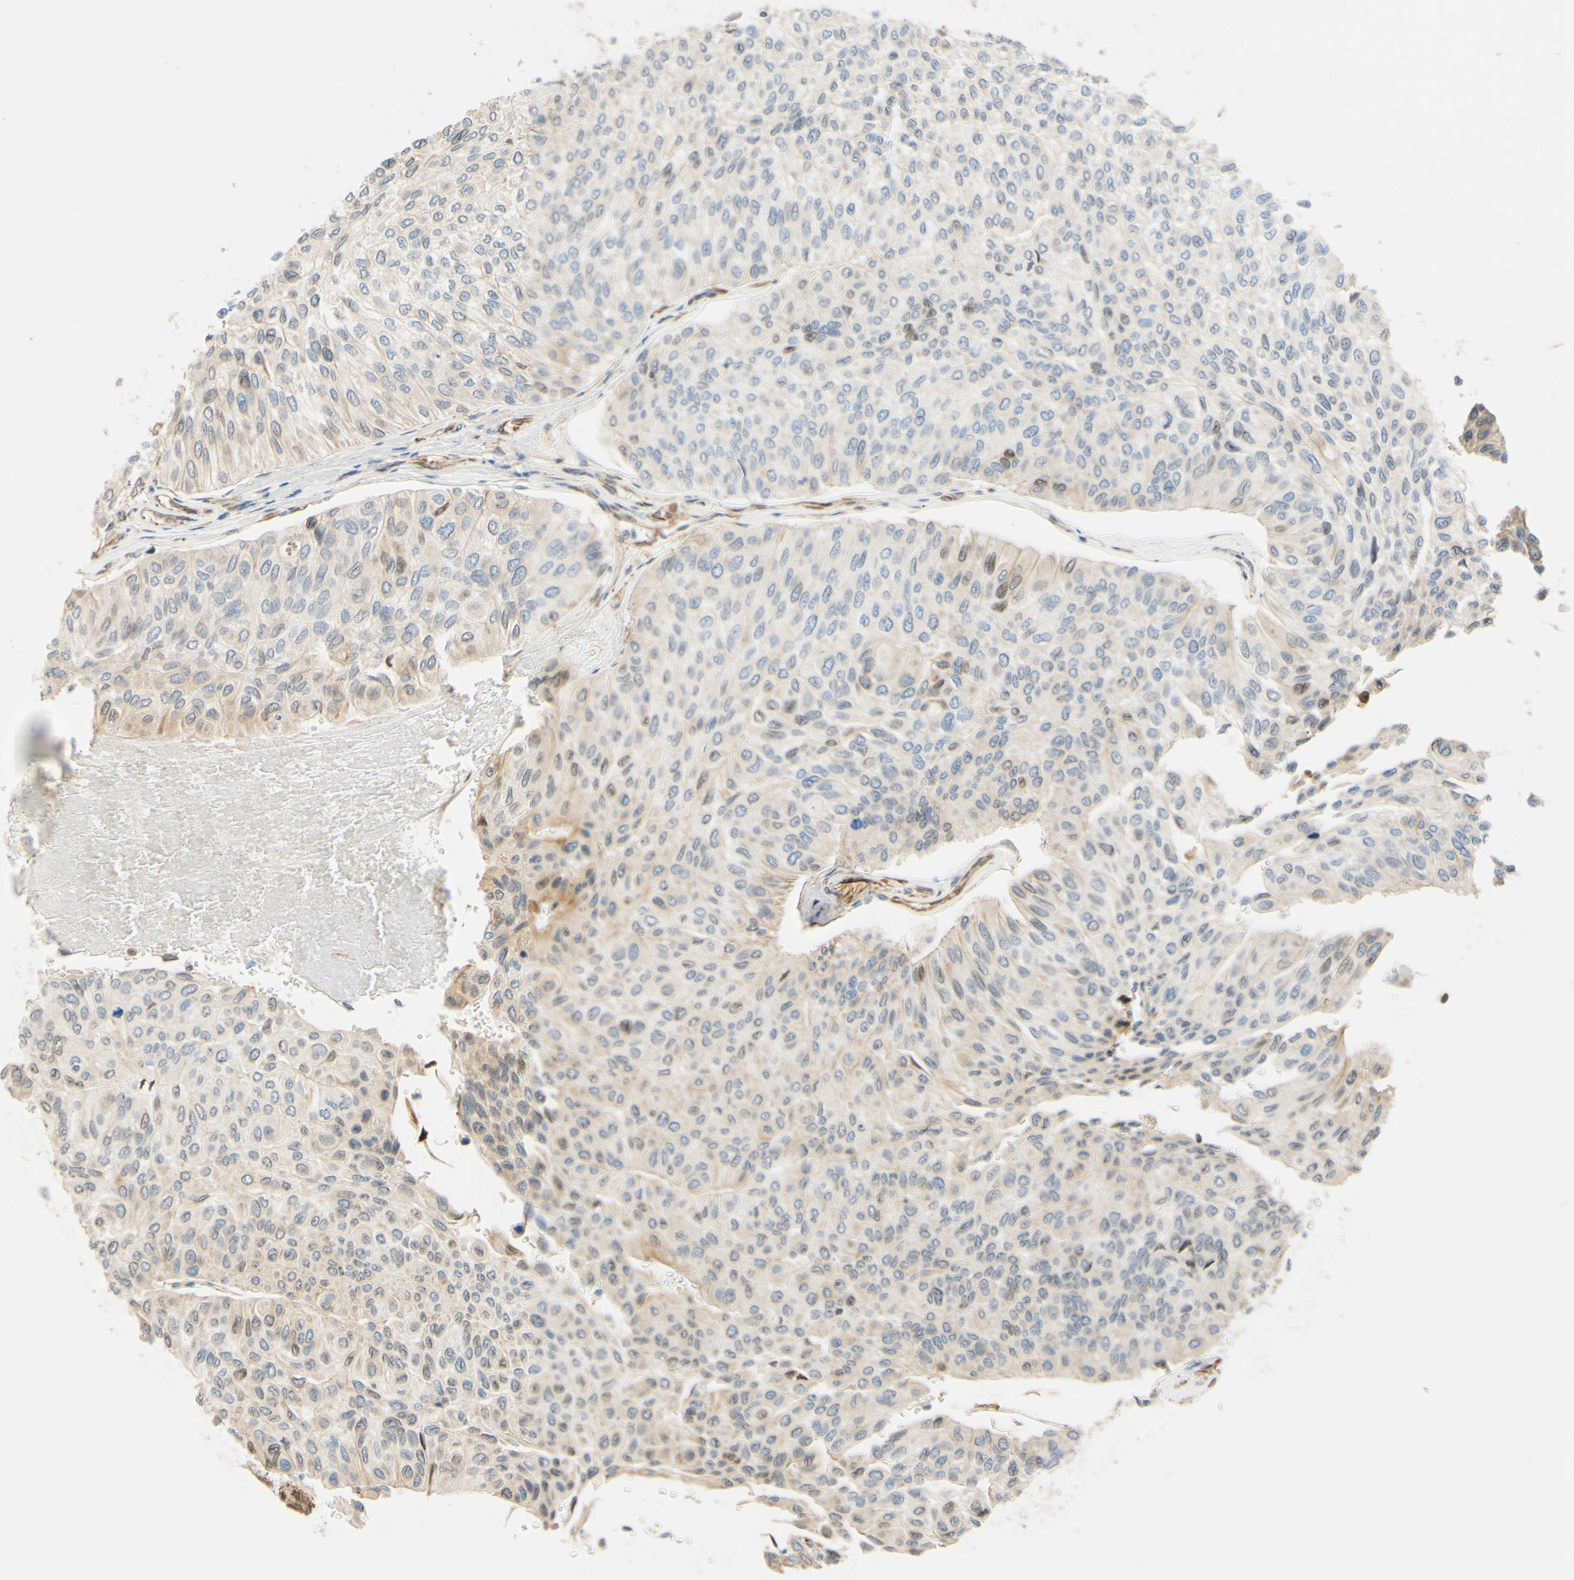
{"staining": {"intensity": "weak", "quantity": "<25%", "location": "cytoplasmic/membranous,nuclear"}, "tissue": "urothelial cancer", "cell_type": "Tumor cells", "image_type": "cancer", "snomed": [{"axis": "morphology", "description": "Urothelial carcinoma, High grade"}, {"axis": "topography", "description": "Urinary bladder"}], "caption": "A high-resolution histopathology image shows immunohistochemistry staining of urothelial carcinoma (high-grade), which displays no significant positivity in tumor cells.", "gene": "ENDOD1", "patient": {"sex": "male", "age": 66}}